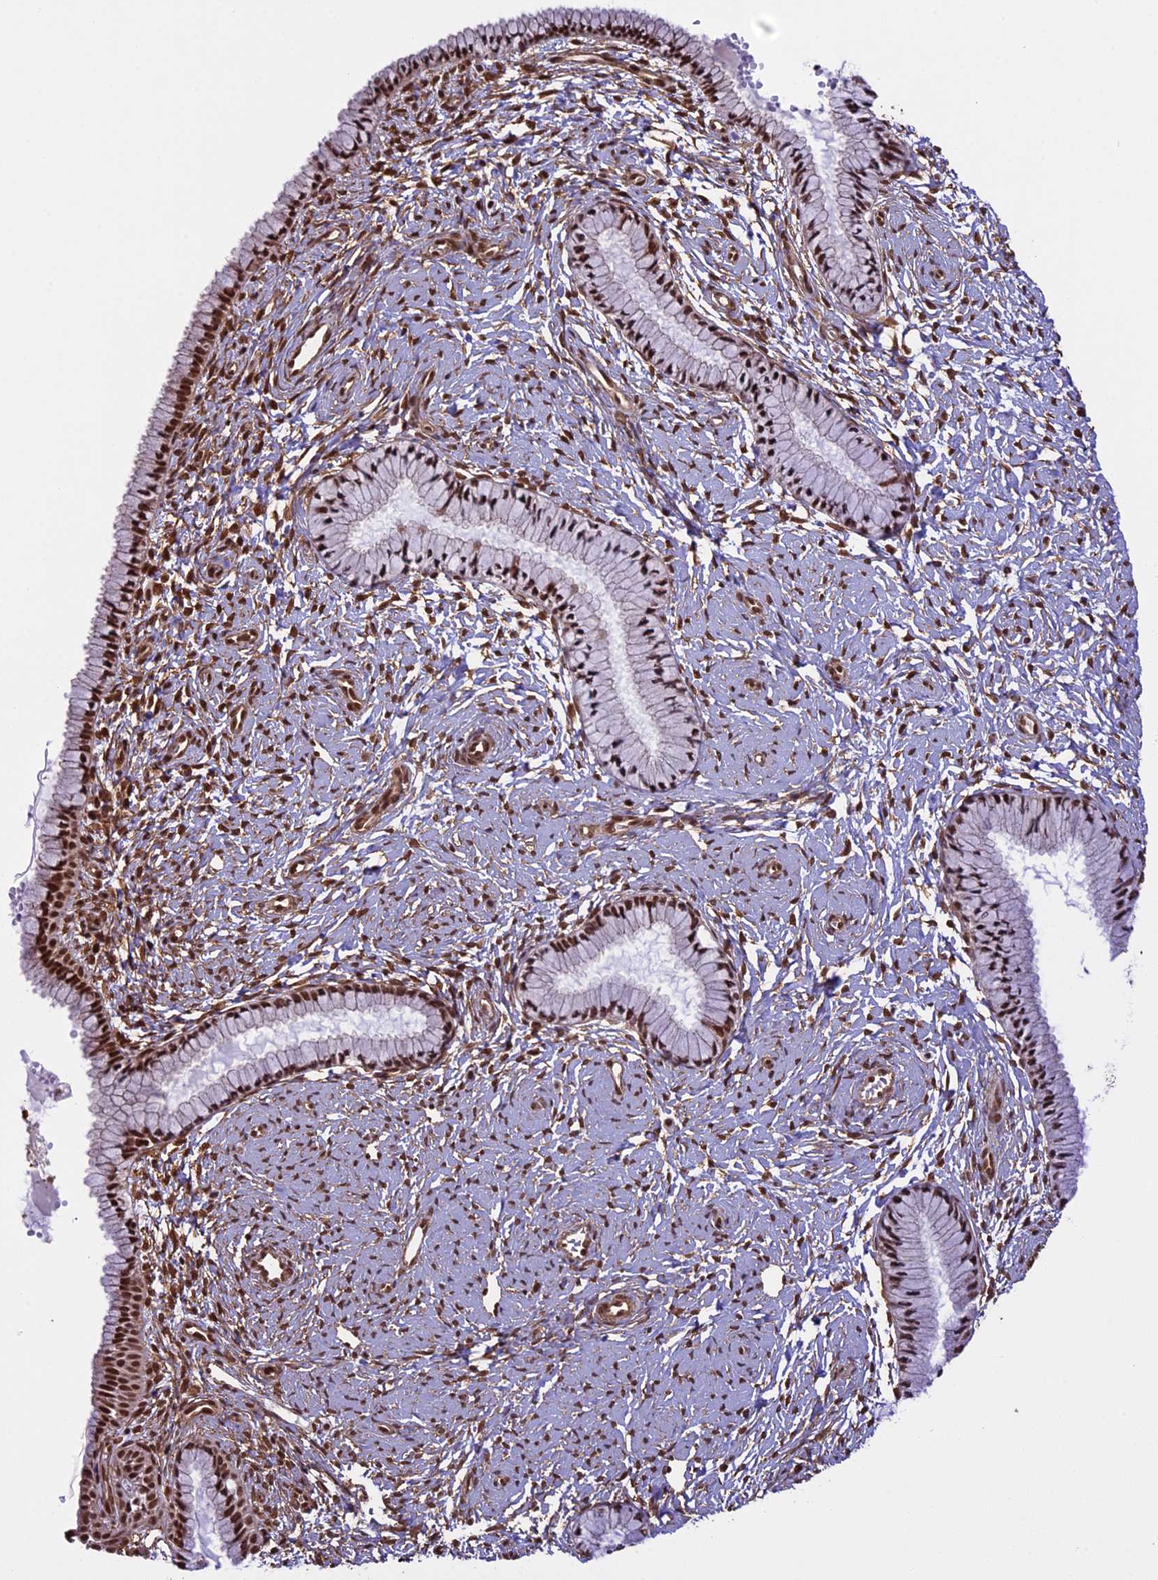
{"staining": {"intensity": "strong", "quantity": ">75%", "location": "nuclear"}, "tissue": "cervix", "cell_type": "Glandular cells", "image_type": "normal", "snomed": [{"axis": "morphology", "description": "Normal tissue, NOS"}, {"axis": "topography", "description": "Cervix"}], "caption": "The immunohistochemical stain labels strong nuclear positivity in glandular cells of normal cervix. Nuclei are stained in blue.", "gene": "MPHOSPH8", "patient": {"sex": "female", "age": 33}}